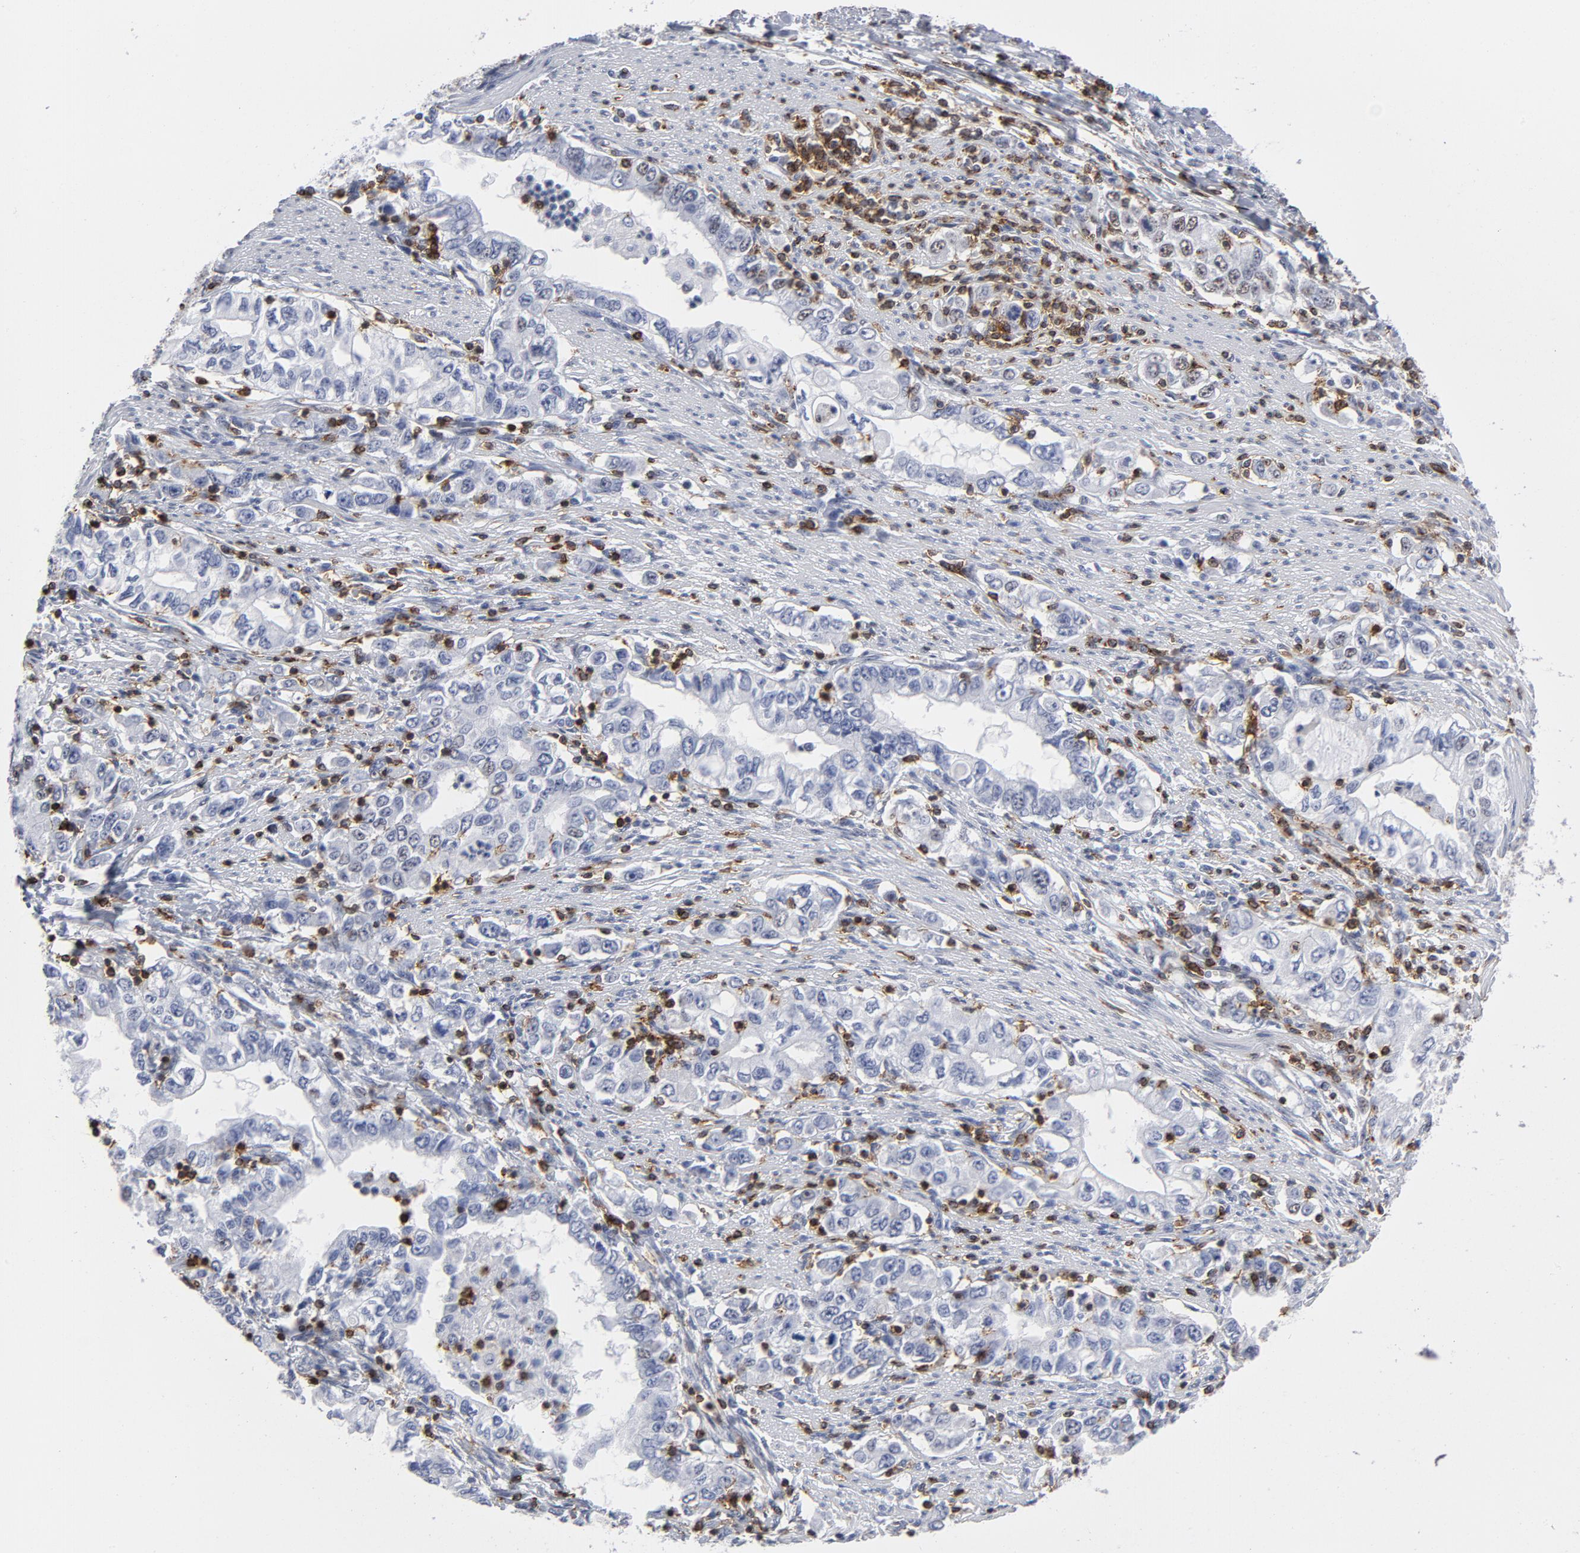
{"staining": {"intensity": "weak", "quantity": "<25%", "location": "nuclear"}, "tissue": "stomach cancer", "cell_type": "Tumor cells", "image_type": "cancer", "snomed": [{"axis": "morphology", "description": "Adenocarcinoma, NOS"}, {"axis": "topography", "description": "Stomach, lower"}], "caption": "This image is of stomach cancer stained with immunohistochemistry (IHC) to label a protein in brown with the nuclei are counter-stained blue. There is no positivity in tumor cells.", "gene": "CD2", "patient": {"sex": "female", "age": 72}}